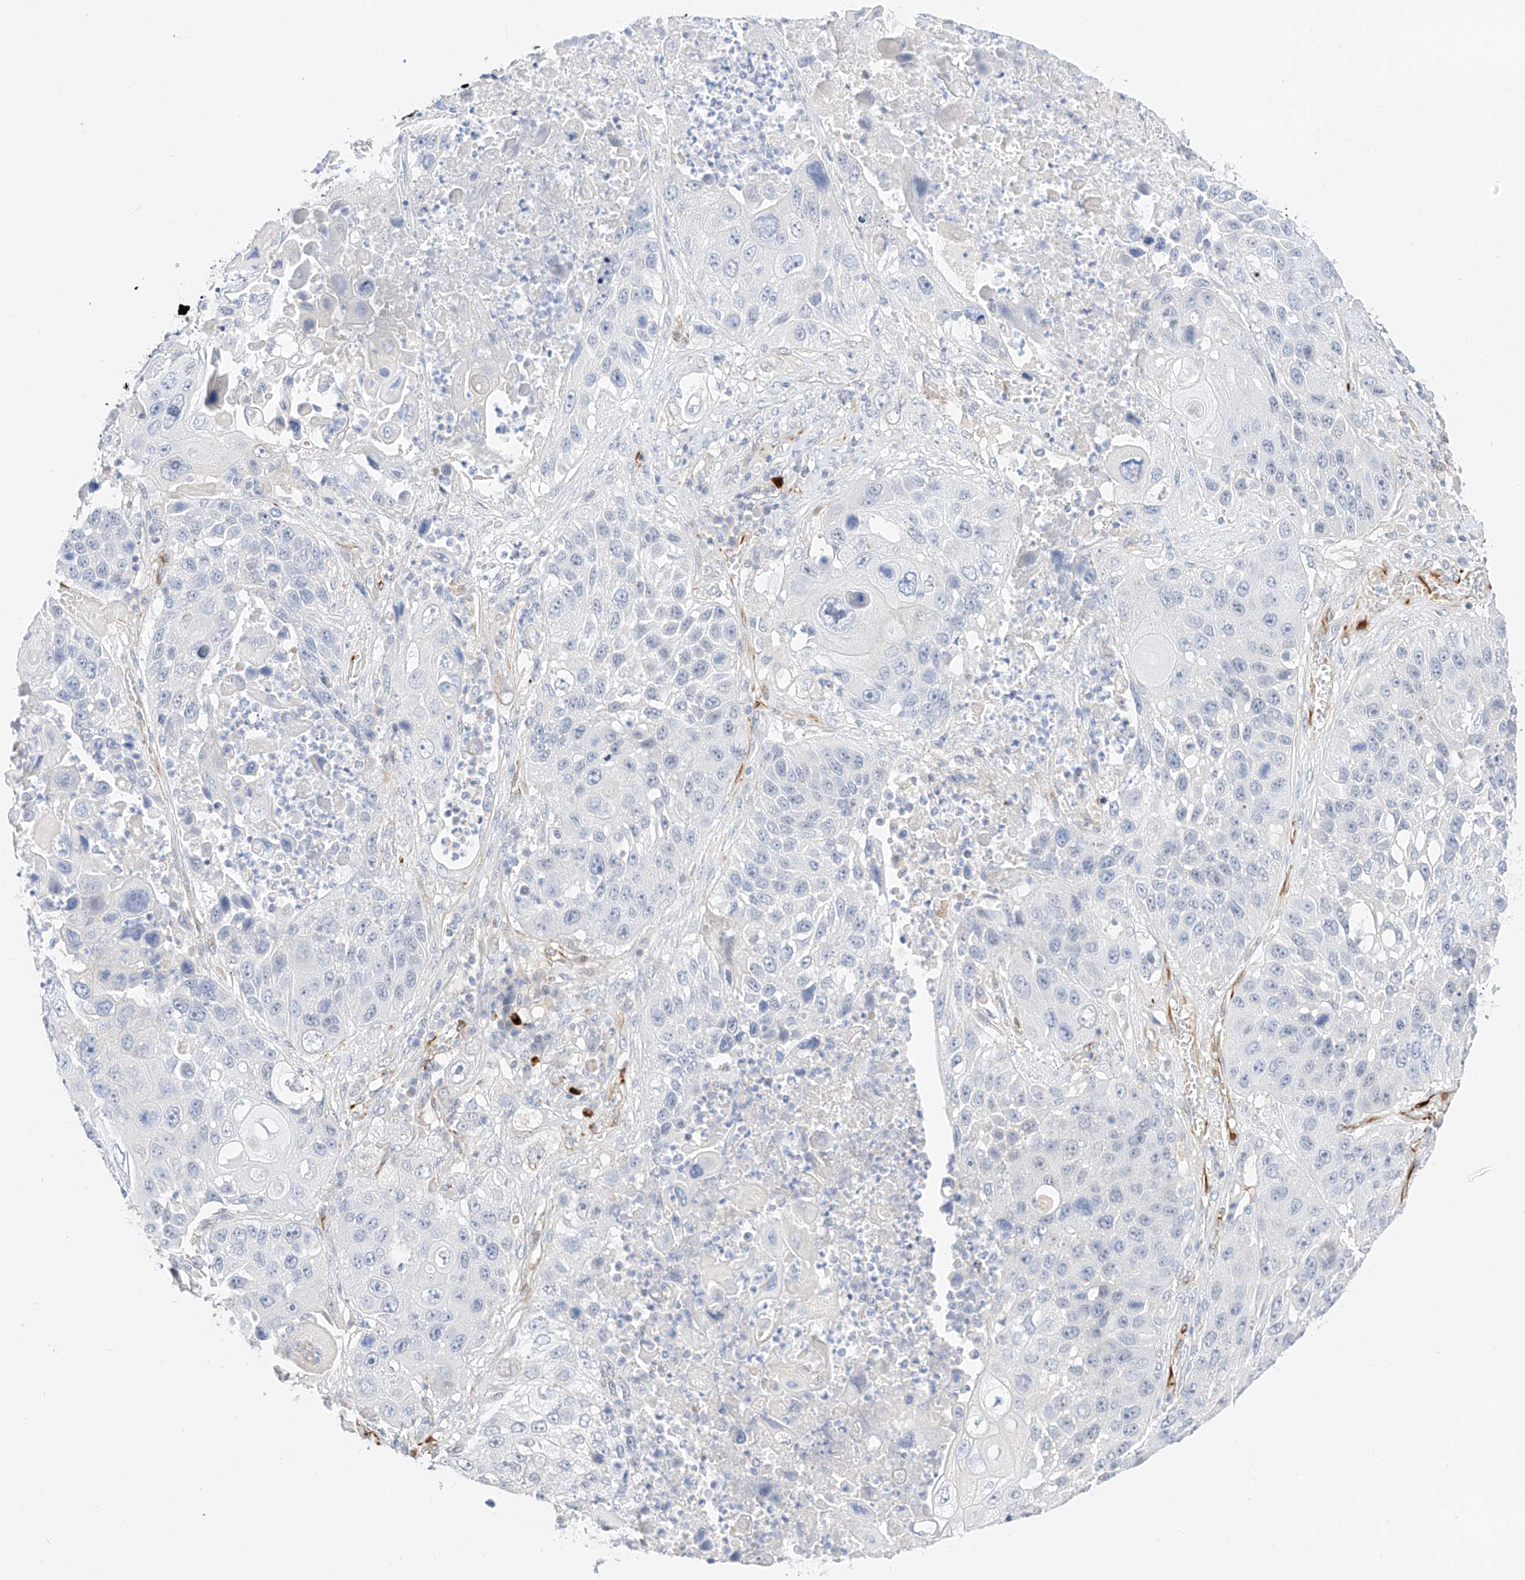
{"staining": {"intensity": "negative", "quantity": "none", "location": "none"}, "tissue": "lung cancer", "cell_type": "Tumor cells", "image_type": "cancer", "snomed": [{"axis": "morphology", "description": "Squamous cell carcinoma, NOS"}, {"axis": "topography", "description": "Lung"}], "caption": "Tumor cells are negative for protein expression in human lung cancer (squamous cell carcinoma). (DAB immunohistochemistry, high magnification).", "gene": "CDCP2", "patient": {"sex": "male", "age": 61}}